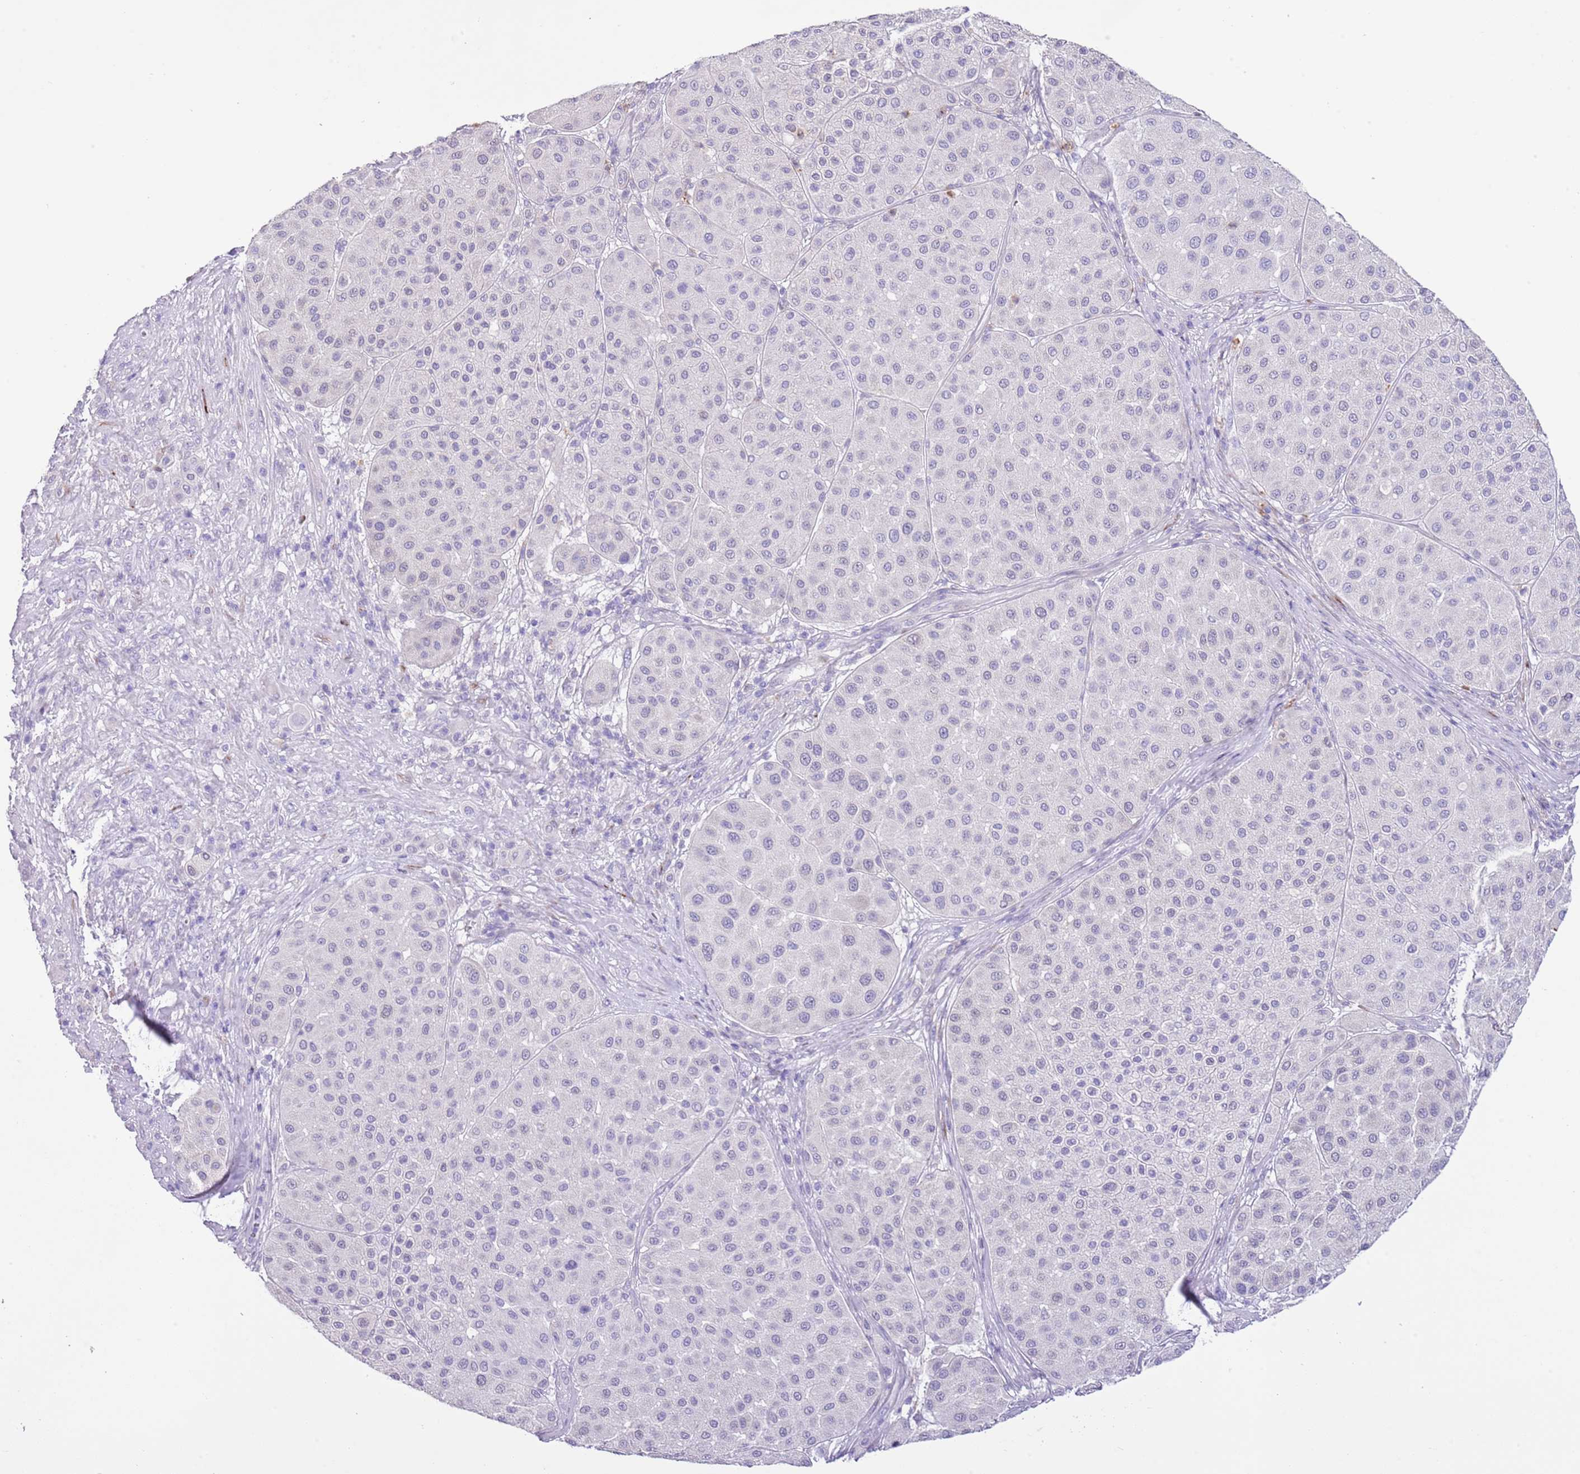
{"staining": {"intensity": "negative", "quantity": "none", "location": "none"}, "tissue": "melanoma", "cell_type": "Tumor cells", "image_type": "cancer", "snomed": [{"axis": "morphology", "description": "Malignant melanoma, Metastatic site"}, {"axis": "topography", "description": "Smooth muscle"}], "caption": "High power microscopy photomicrograph of an immunohistochemistry (IHC) image of melanoma, revealing no significant expression in tumor cells.", "gene": "OR2Z1", "patient": {"sex": "male", "age": 41}}